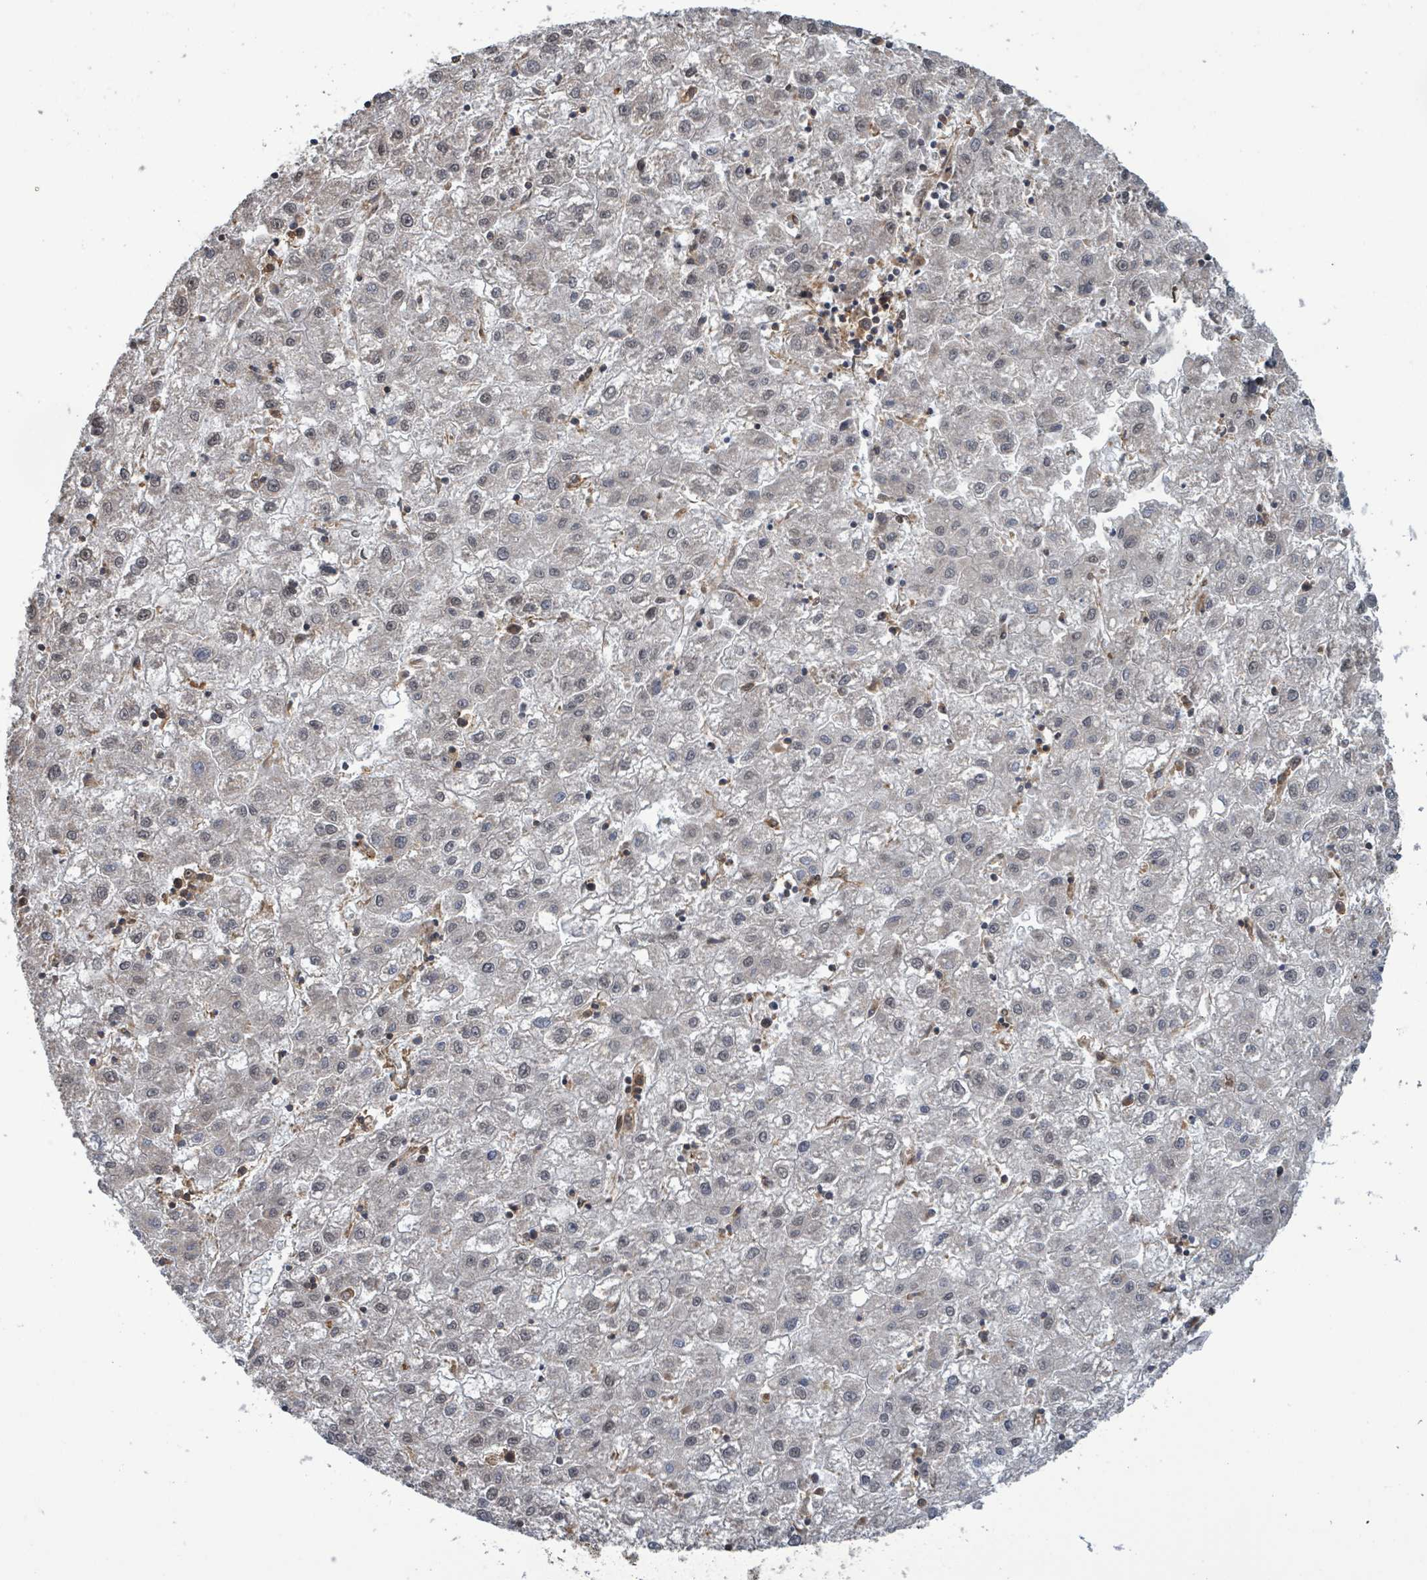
{"staining": {"intensity": "negative", "quantity": "none", "location": "none"}, "tissue": "liver cancer", "cell_type": "Tumor cells", "image_type": "cancer", "snomed": [{"axis": "morphology", "description": "Carcinoma, Hepatocellular, NOS"}, {"axis": "topography", "description": "Liver"}], "caption": "This is an immunohistochemistry (IHC) photomicrograph of liver hepatocellular carcinoma. There is no expression in tumor cells.", "gene": "KLC1", "patient": {"sex": "male", "age": 72}}